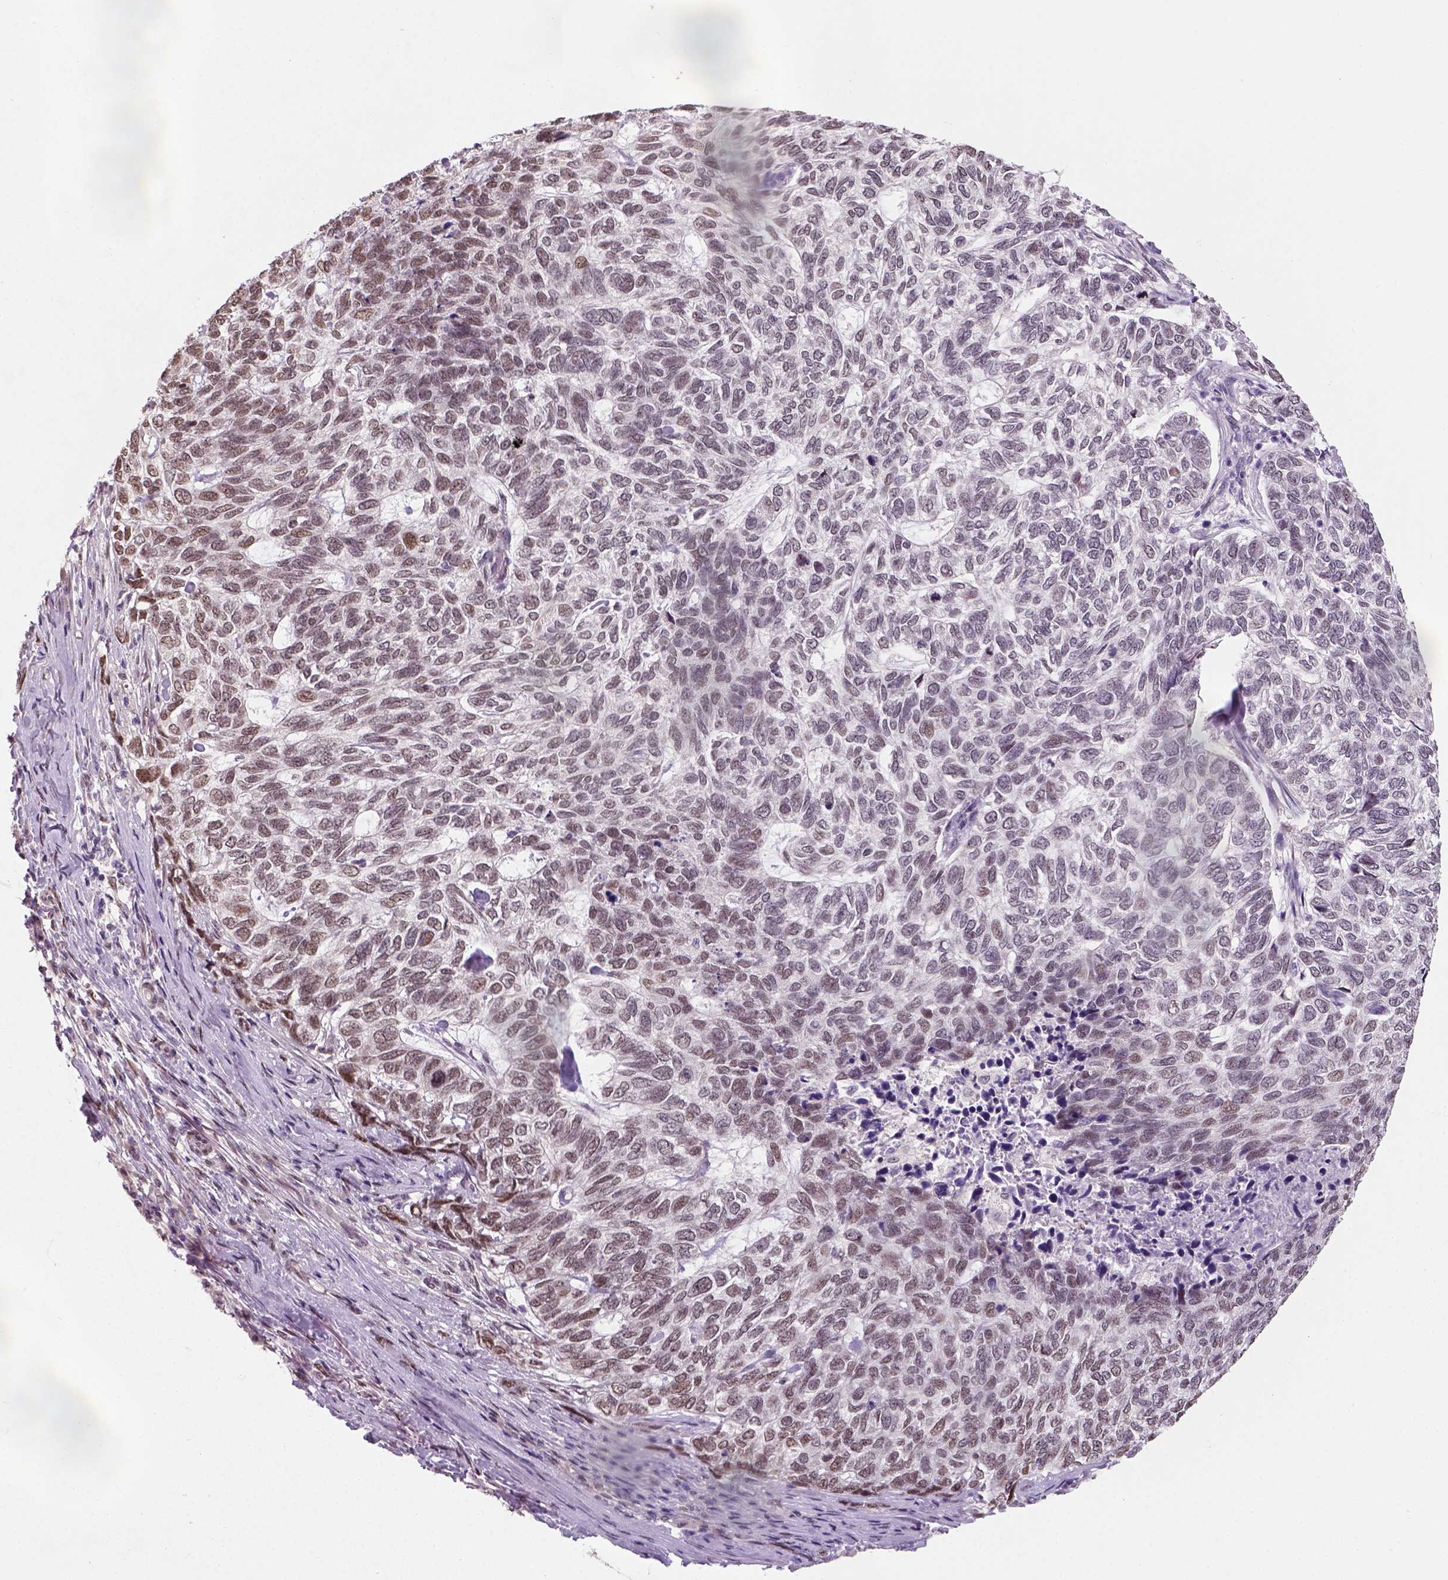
{"staining": {"intensity": "moderate", "quantity": "<25%", "location": "nuclear"}, "tissue": "skin cancer", "cell_type": "Tumor cells", "image_type": "cancer", "snomed": [{"axis": "morphology", "description": "Basal cell carcinoma"}, {"axis": "topography", "description": "Skin"}], "caption": "Tumor cells exhibit low levels of moderate nuclear staining in approximately <25% of cells in basal cell carcinoma (skin).", "gene": "C1orf112", "patient": {"sex": "female", "age": 65}}